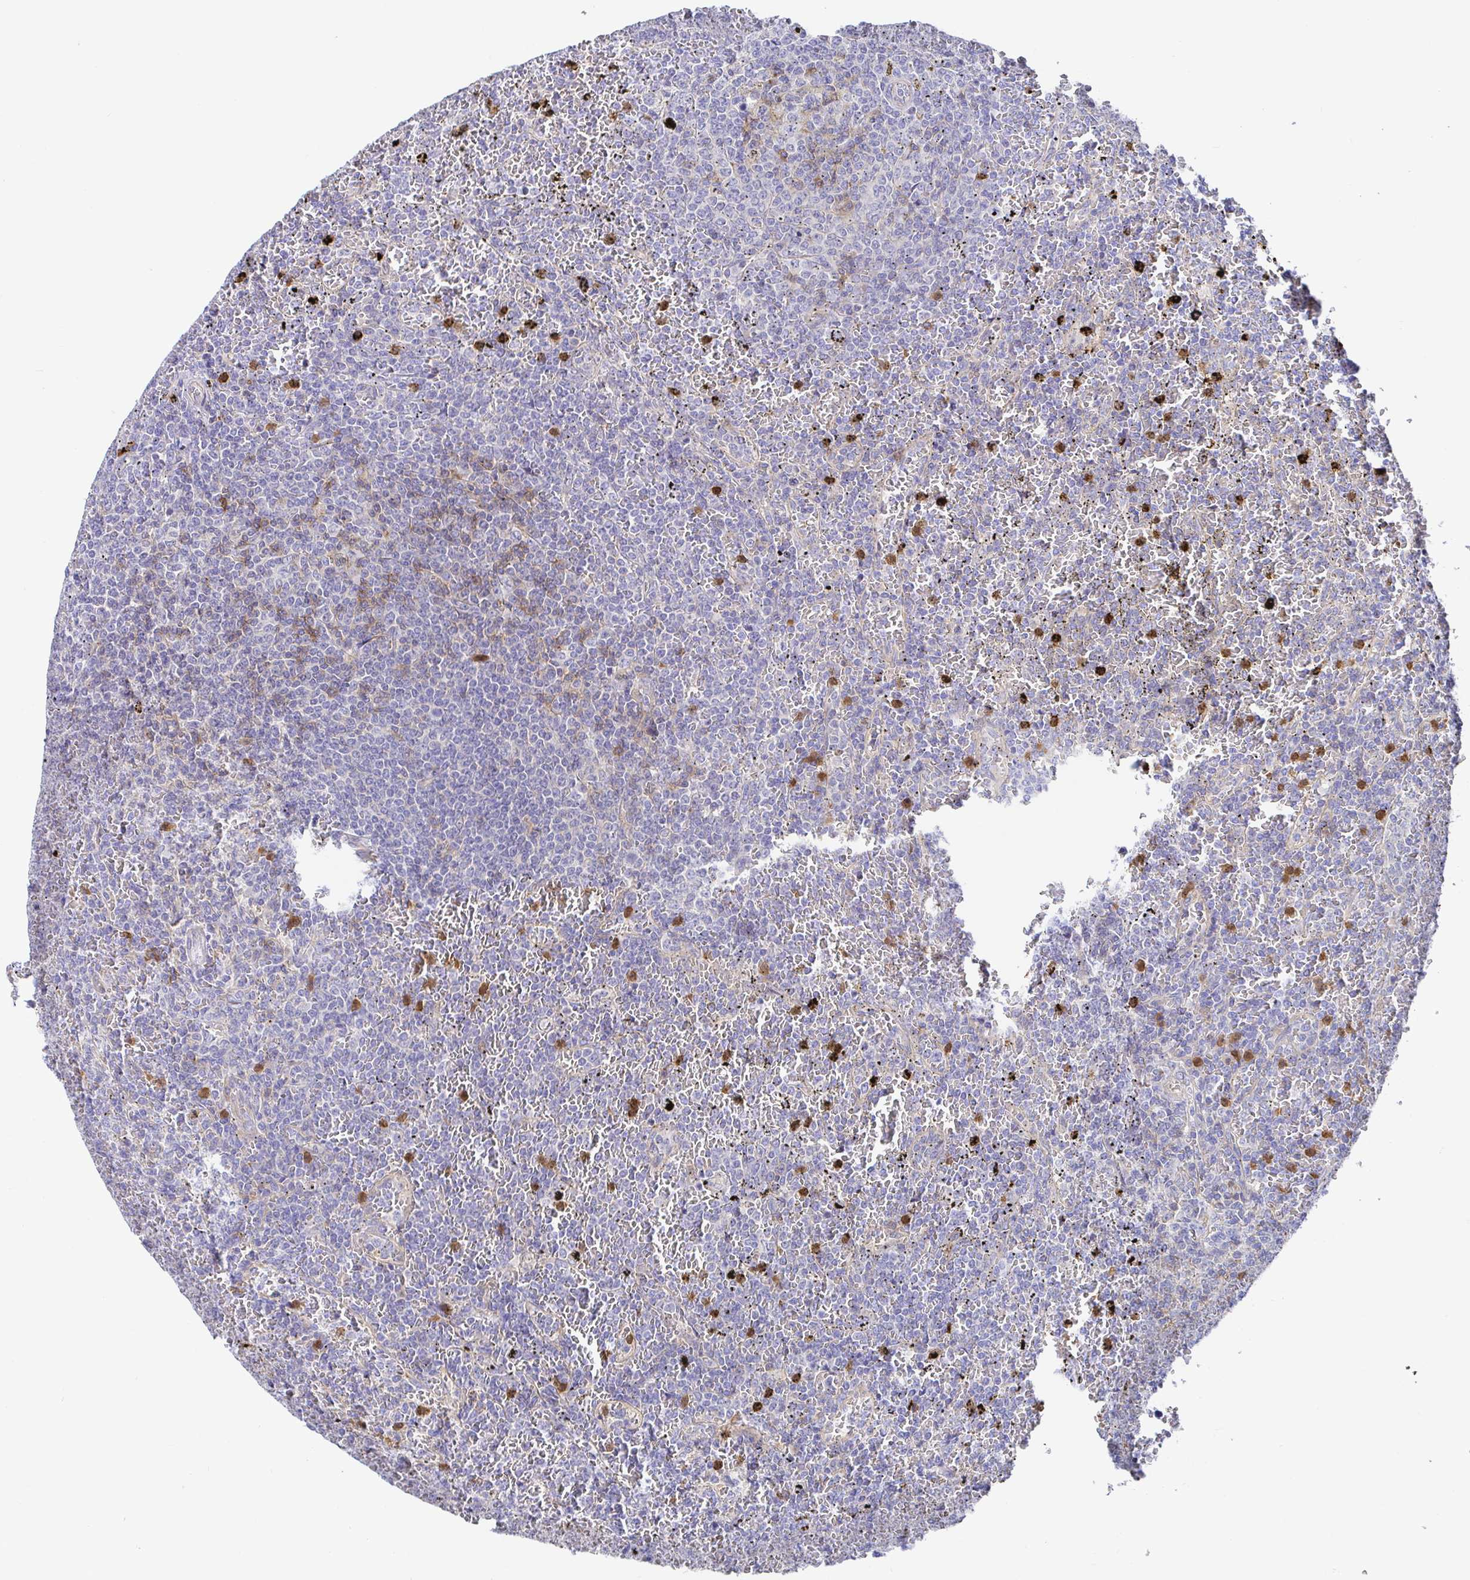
{"staining": {"intensity": "negative", "quantity": "none", "location": "none"}, "tissue": "lymphoma", "cell_type": "Tumor cells", "image_type": "cancer", "snomed": [{"axis": "morphology", "description": "Malignant lymphoma, non-Hodgkin's type, Low grade"}, {"axis": "topography", "description": "Spleen"}], "caption": "This is an immunohistochemistry (IHC) histopathology image of human malignant lymphoma, non-Hodgkin's type (low-grade). There is no expression in tumor cells.", "gene": "GOLGA1", "patient": {"sex": "female", "age": 77}}